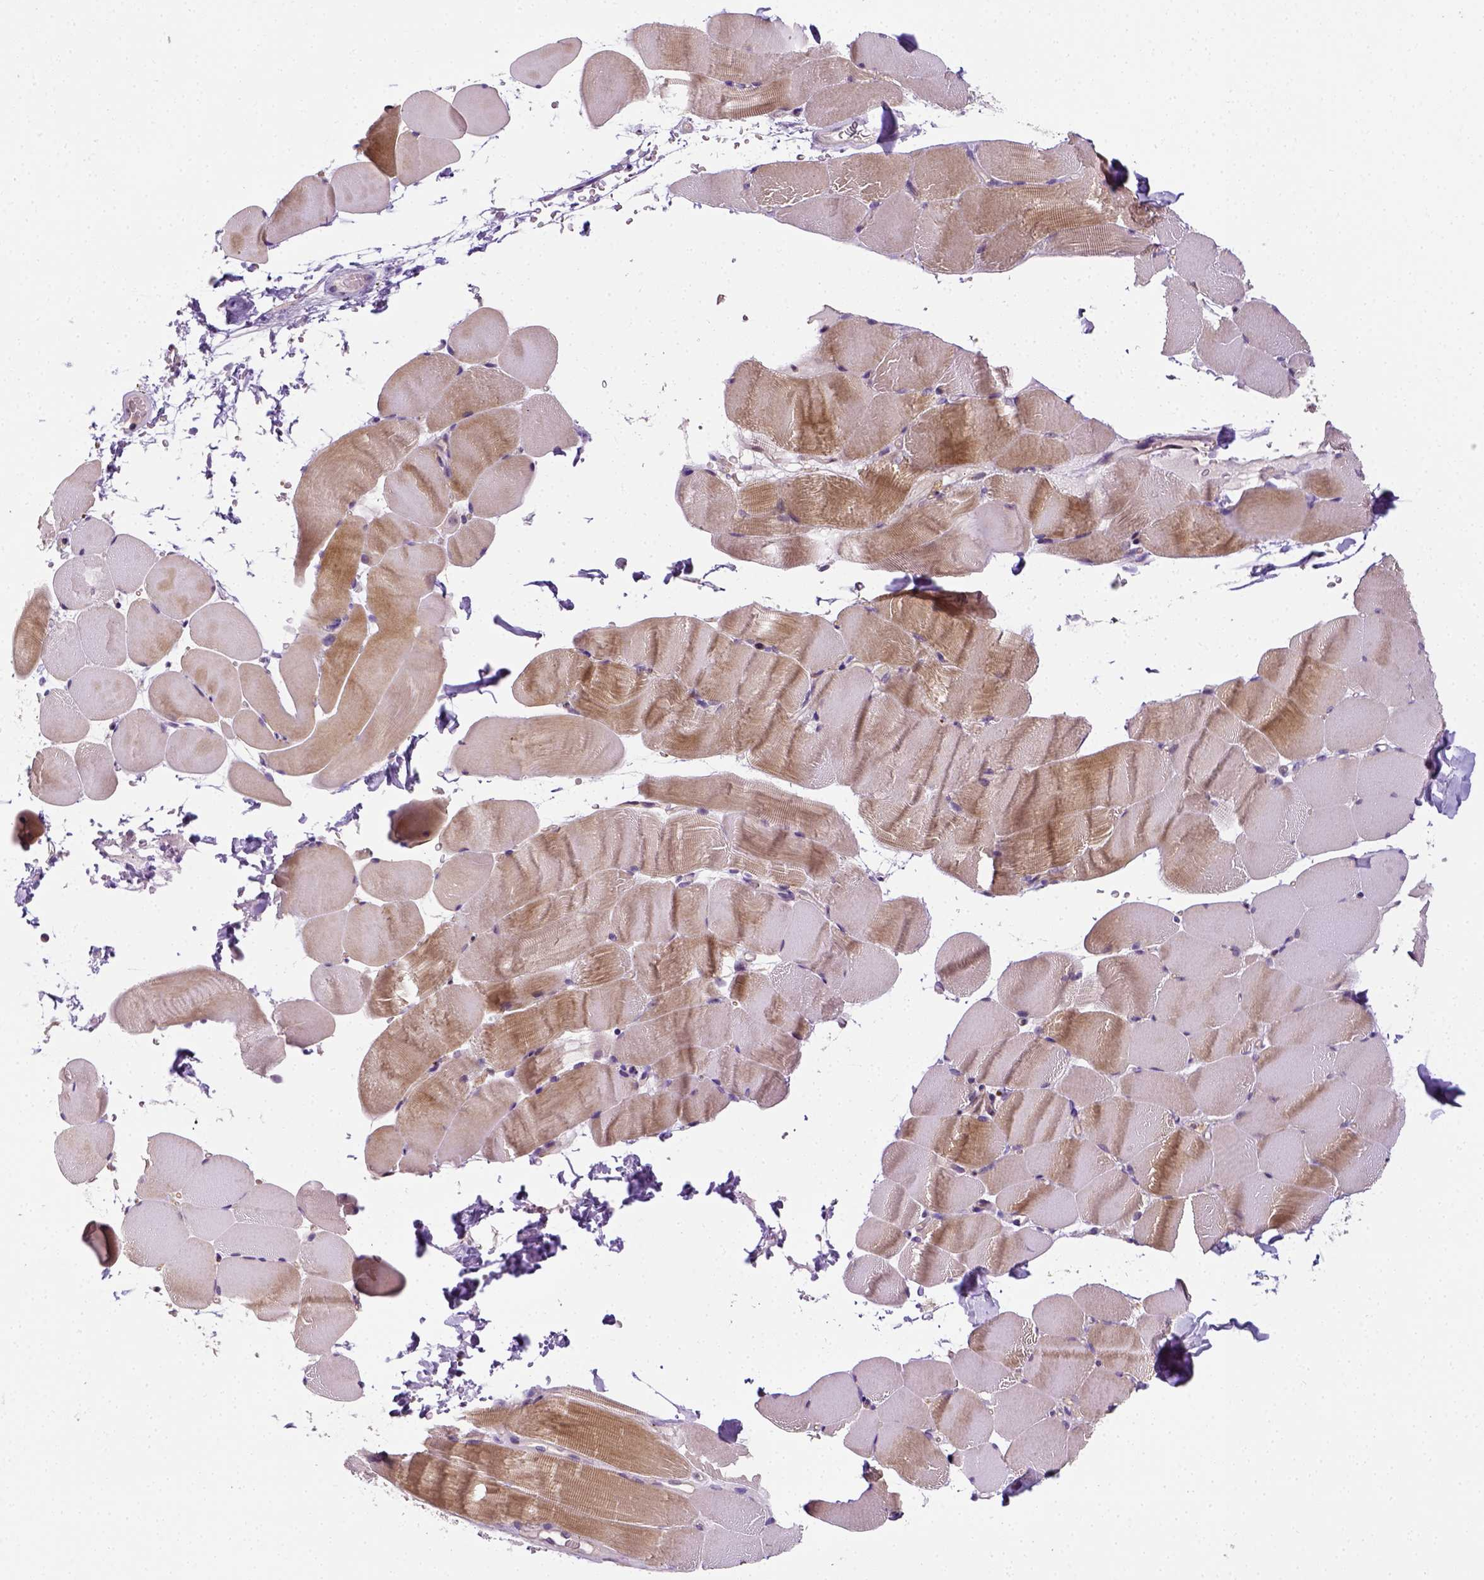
{"staining": {"intensity": "moderate", "quantity": "25%-75%", "location": "cytoplasmic/membranous"}, "tissue": "skeletal muscle", "cell_type": "Myocytes", "image_type": "normal", "snomed": [{"axis": "morphology", "description": "Normal tissue, NOS"}, {"axis": "topography", "description": "Skeletal muscle"}], "caption": "Immunohistochemical staining of benign skeletal muscle exhibits 25%-75% levels of moderate cytoplasmic/membranous protein positivity in approximately 25%-75% of myocytes. (DAB IHC, brown staining for protein, blue staining for nuclei).", "gene": "MATK", "patient": {"sex": "female", "age": 37}}